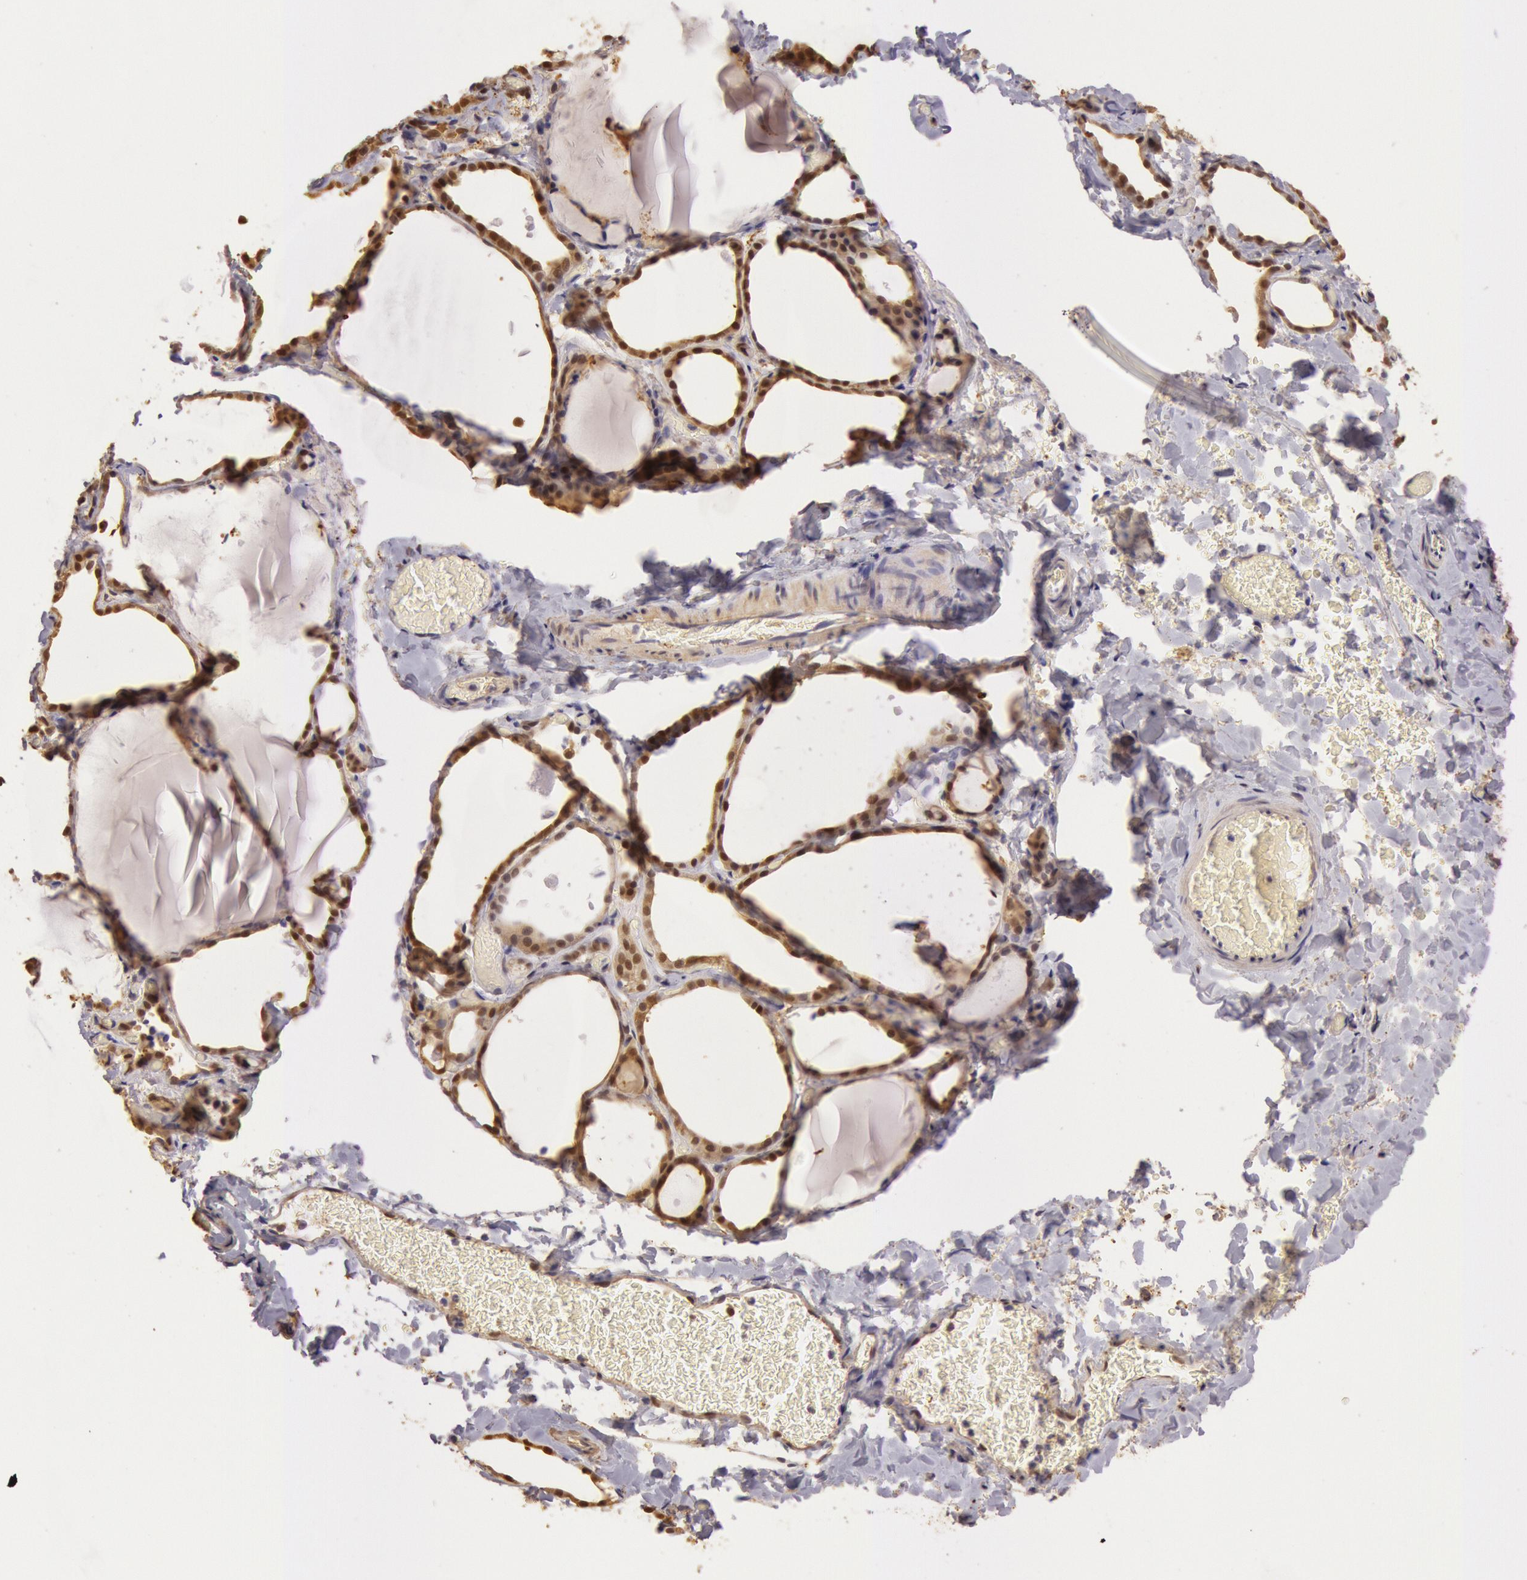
{"staining": {"intensity": "moderate", "quantity": ">75%", "location": "nuclear"}, "tissue": "thyroid gland", "cell_type": "Glandular cells", "image_type": "normal", "snomed": [{"axis": "morphology", "description": "Normal tissue, NOS"}, {"axis": "topography", "description": "Thyroid gland"}], "caption": "A high-resolution photomicrograph shows IHC staining of normal thyroid gland, which shows moderate nuclear positivity in about >75% of glandular cells.", "gene": "SOD1", "patient": {"sex": "male", "age": 34}}